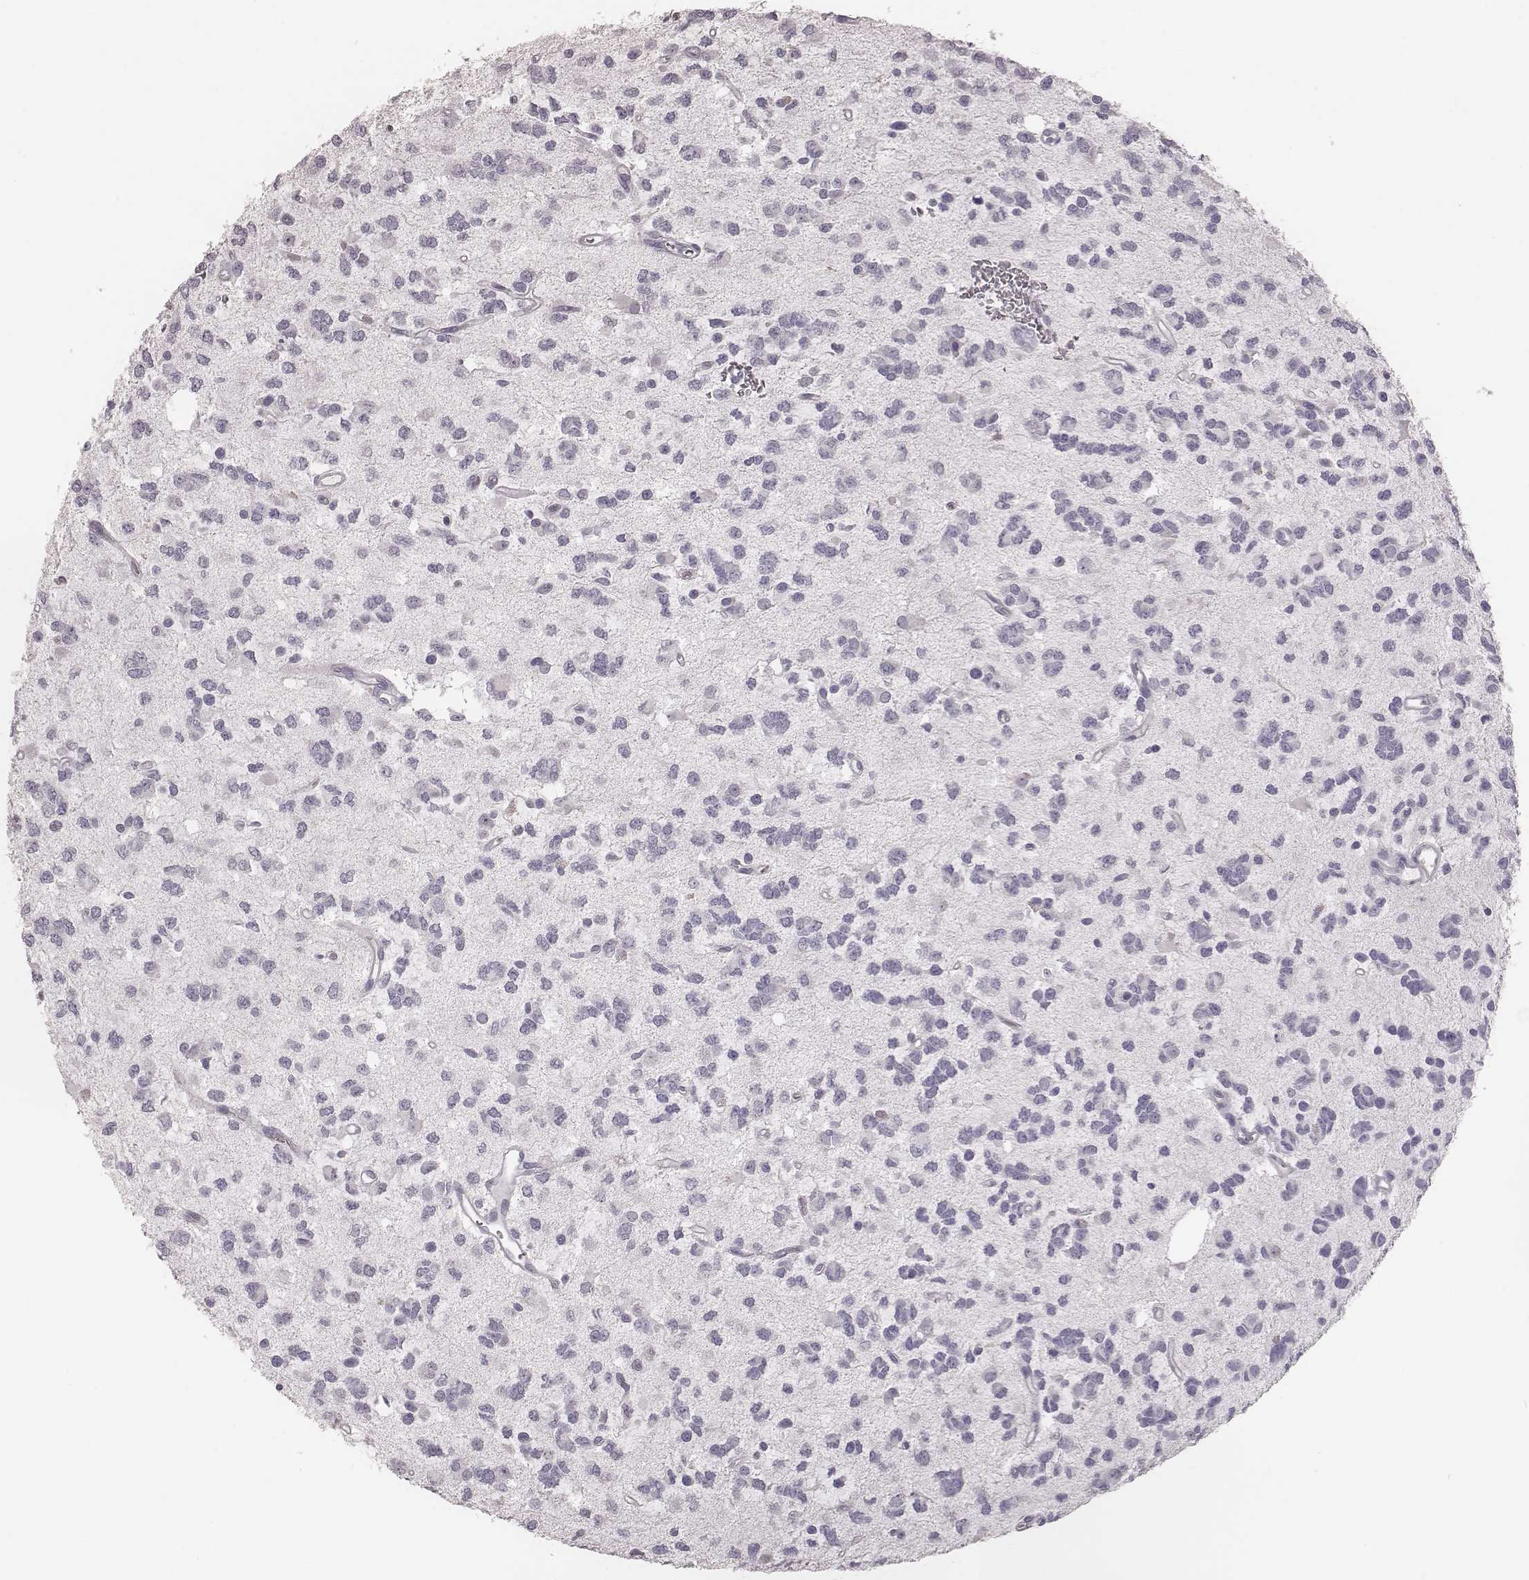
{"staining": {"intensity": "negative", "quantity": "none", "location": "none"}, "tissue": "glioma", "cell_type": "Tumor cells", "image_type": "cancer", "snomed": [{"axis": "morphology", "description": "Glioma, malignant, Low grade"}, {"axis": "topography", "description": "Brain"}], "caption": "This is a micrograph of immunohistochemistry staining of glioma, which shows no staining in tumor cells.", "gene": "CSHL1", "patient": {"sex": "female", "age": 45}}